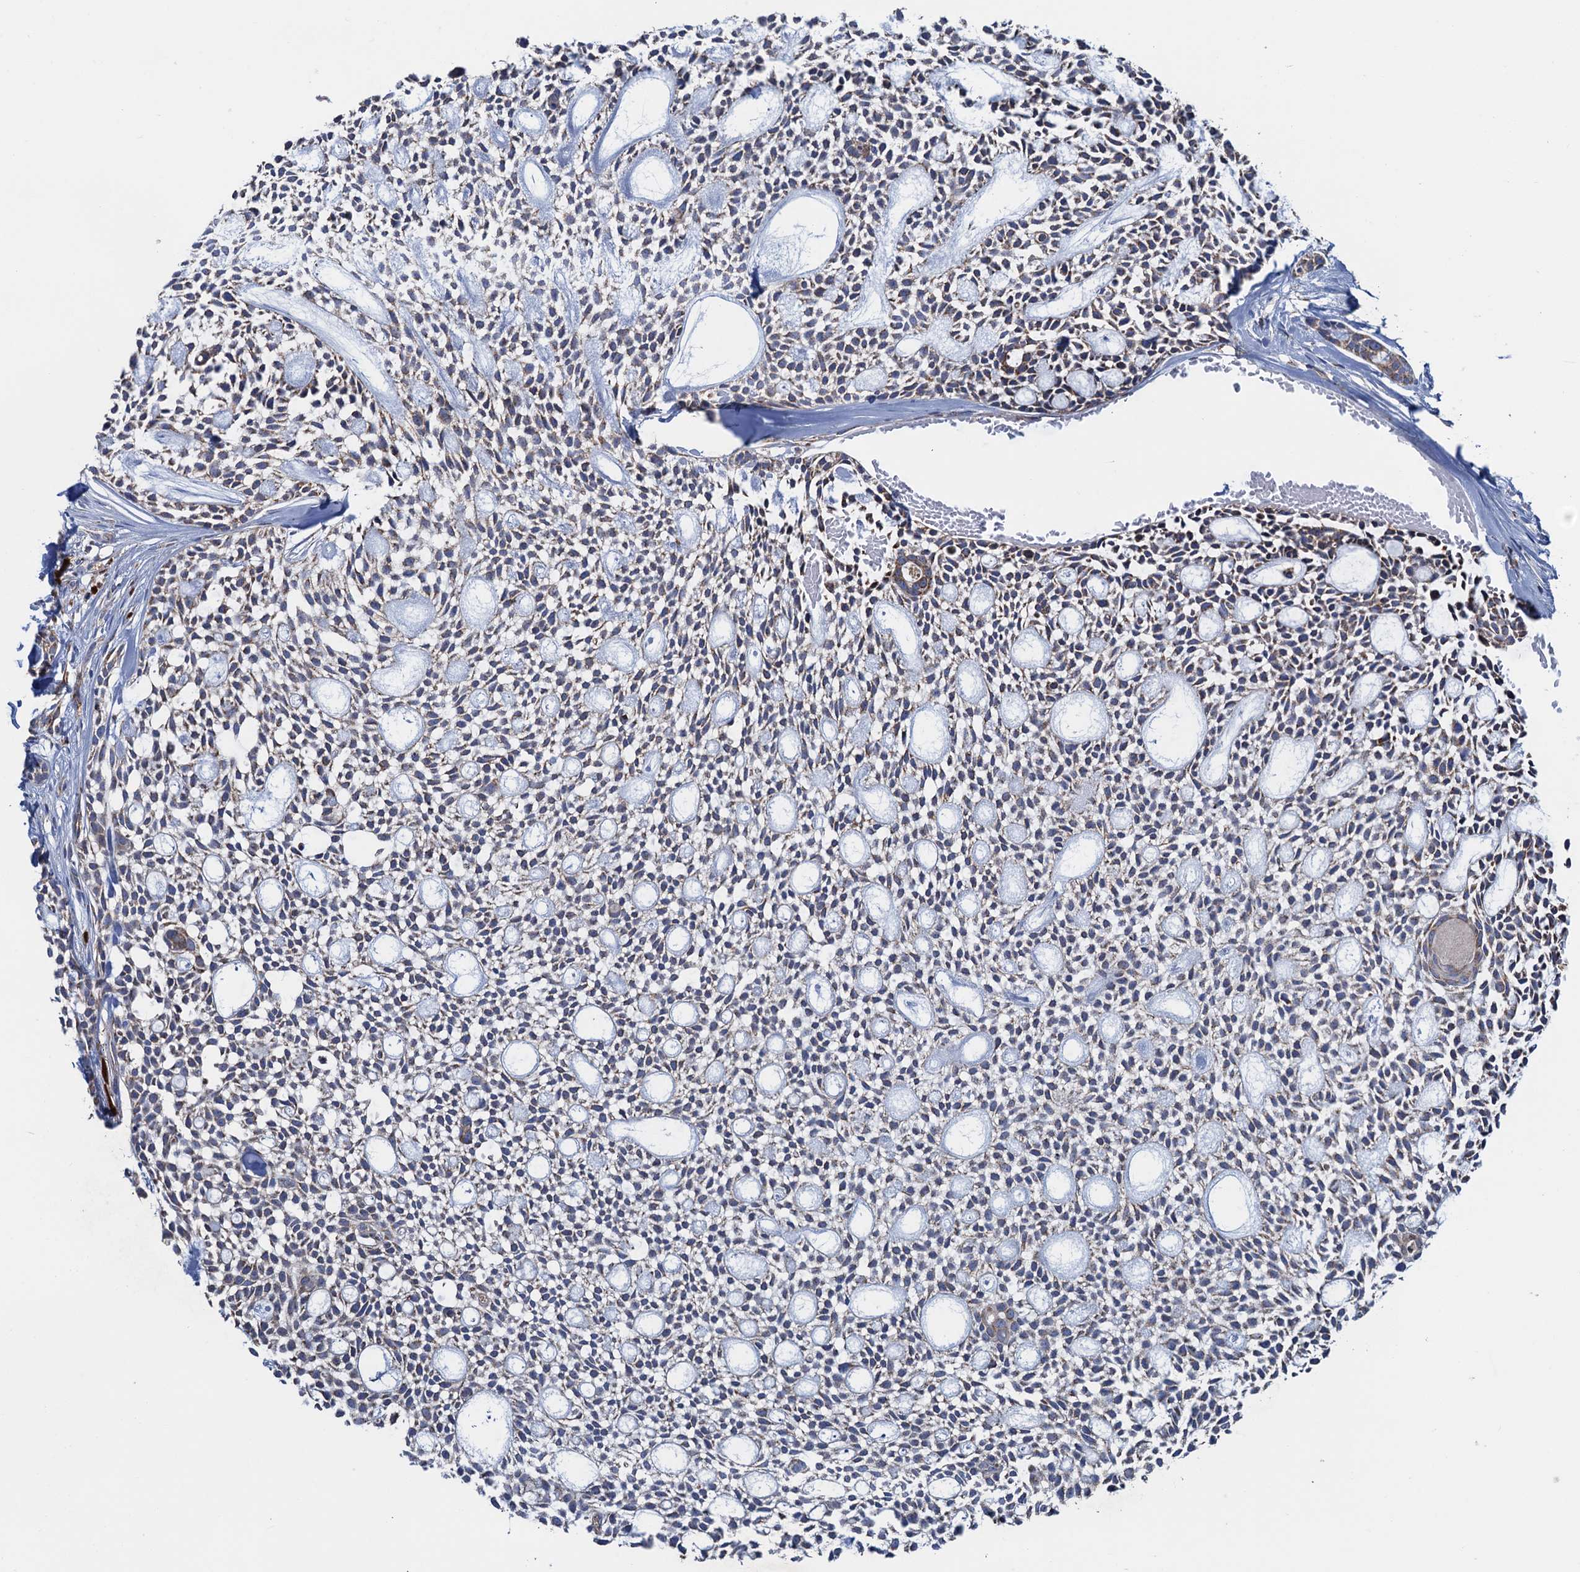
{"staining": {"intensity": "moderate", "quantity": "25%-75%", "location": "cytoplasmic/membranous"}, "tissue": "head and neck cancer", "cell_type": "Tumor cells", "image_type": "cancer", "snomed": [{"axis": "morphology", "description": "Adenocarcinoma, NOS"}, {"axis": "topography", "description": "Subcutis"}, {"axis": "topography", "description": "Head-Neck"}], "caption": "Tumor cells demonstrate medium levels of moderate cytoplasmic/membranous expression in approximately 25%-75% of cells in human head and neck cancer (adenocarcinoma).", "gene": "GTPBP3", "patient": {"sex": "female", "age": 73}}